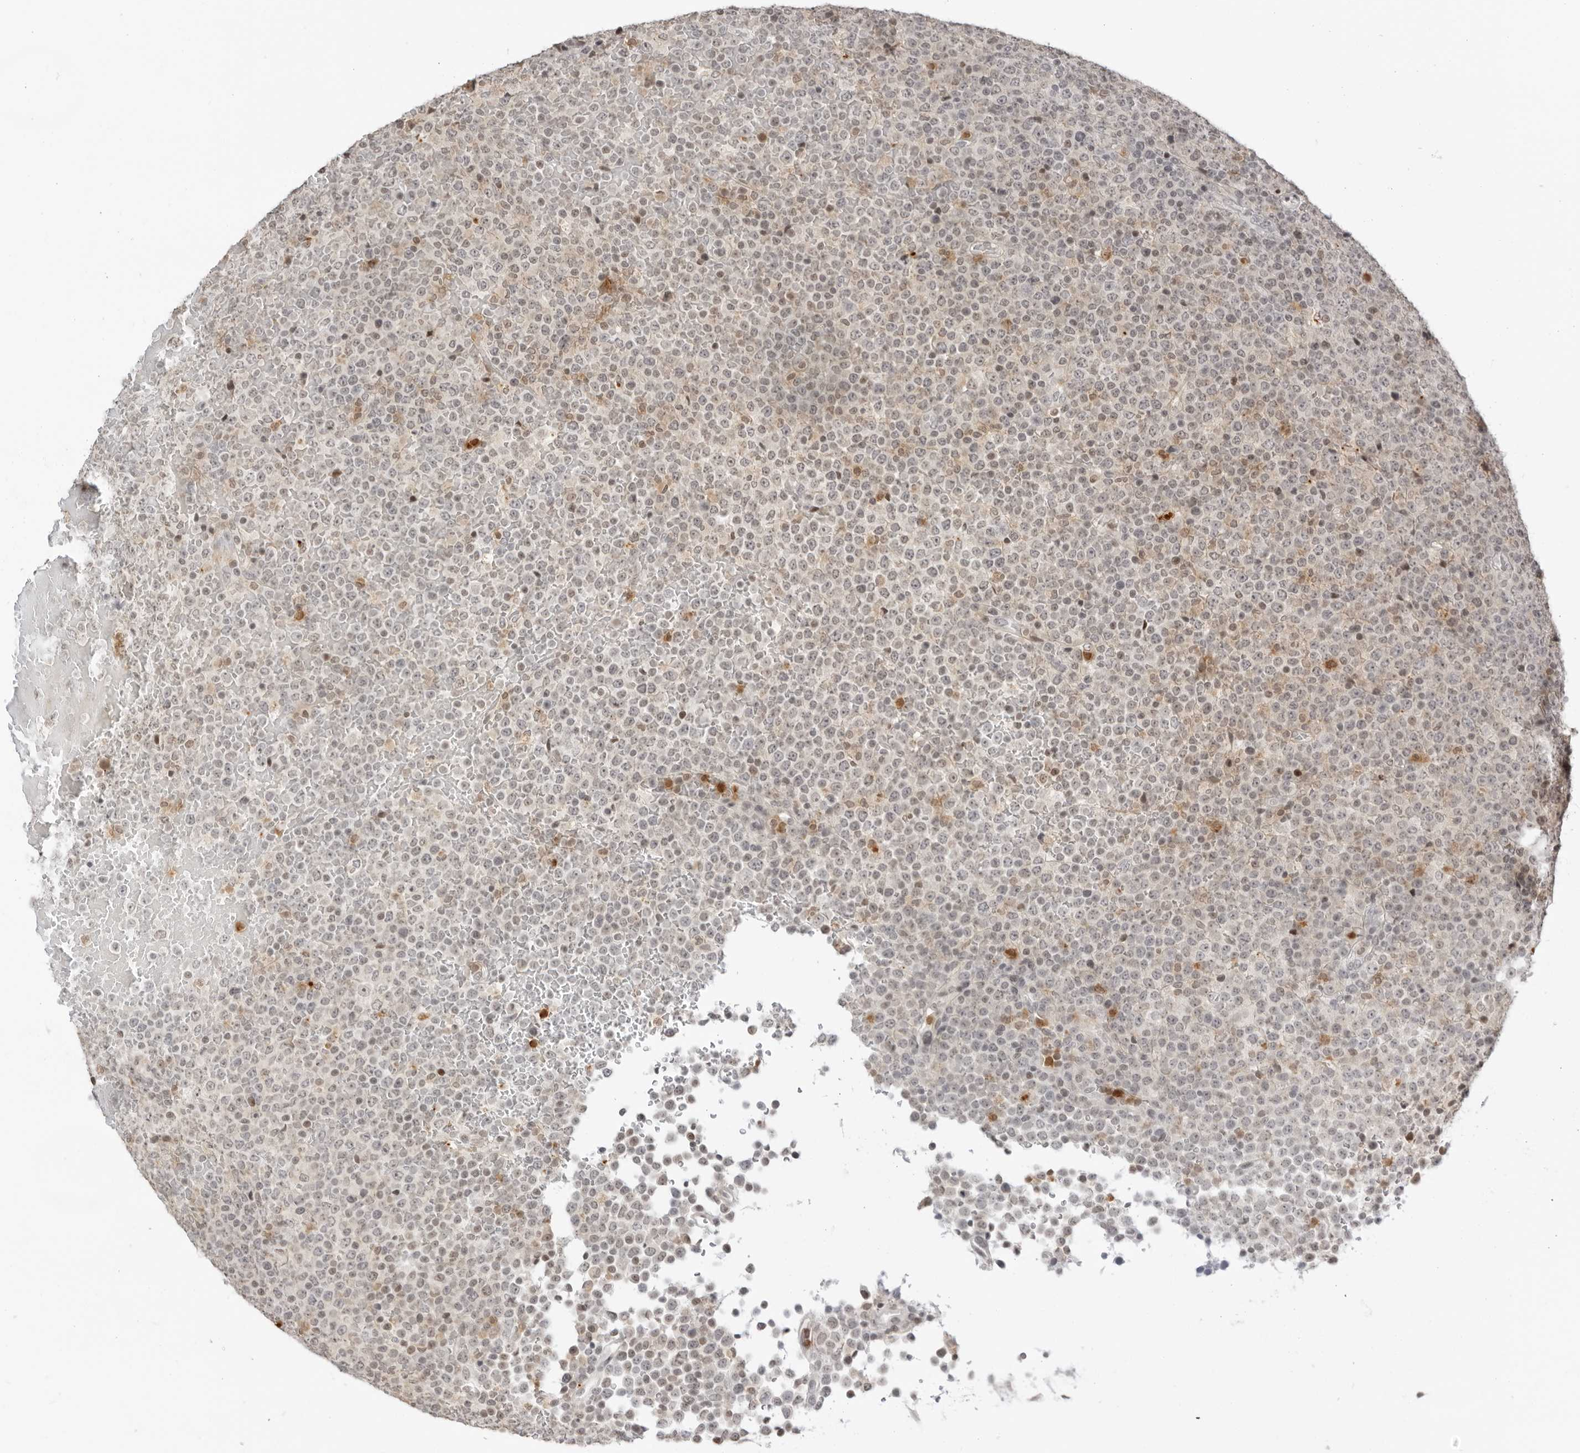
{"staining": {"intensity": "weak", "quantity": "25%-75%", "location": "nuclear"}, "tissue": "lymphoma", "cell_type": "Tumor cells", "image_type": "cancer", "snomed": [{"axis": "morphology", "description": "Malignant lymphoma, non-Hodgkin's type, High grade"}, {"axis": "topography", "description": "Lymph node"}], "caption": "IHC micrograph of human lymphoma stained for a protein (brown), which demonstrates low levels of weak nuclear positivity in about 25%-75% of tumor cells.", "gene": "RNF146", "patient": {"sex": "male", "age": 13}}